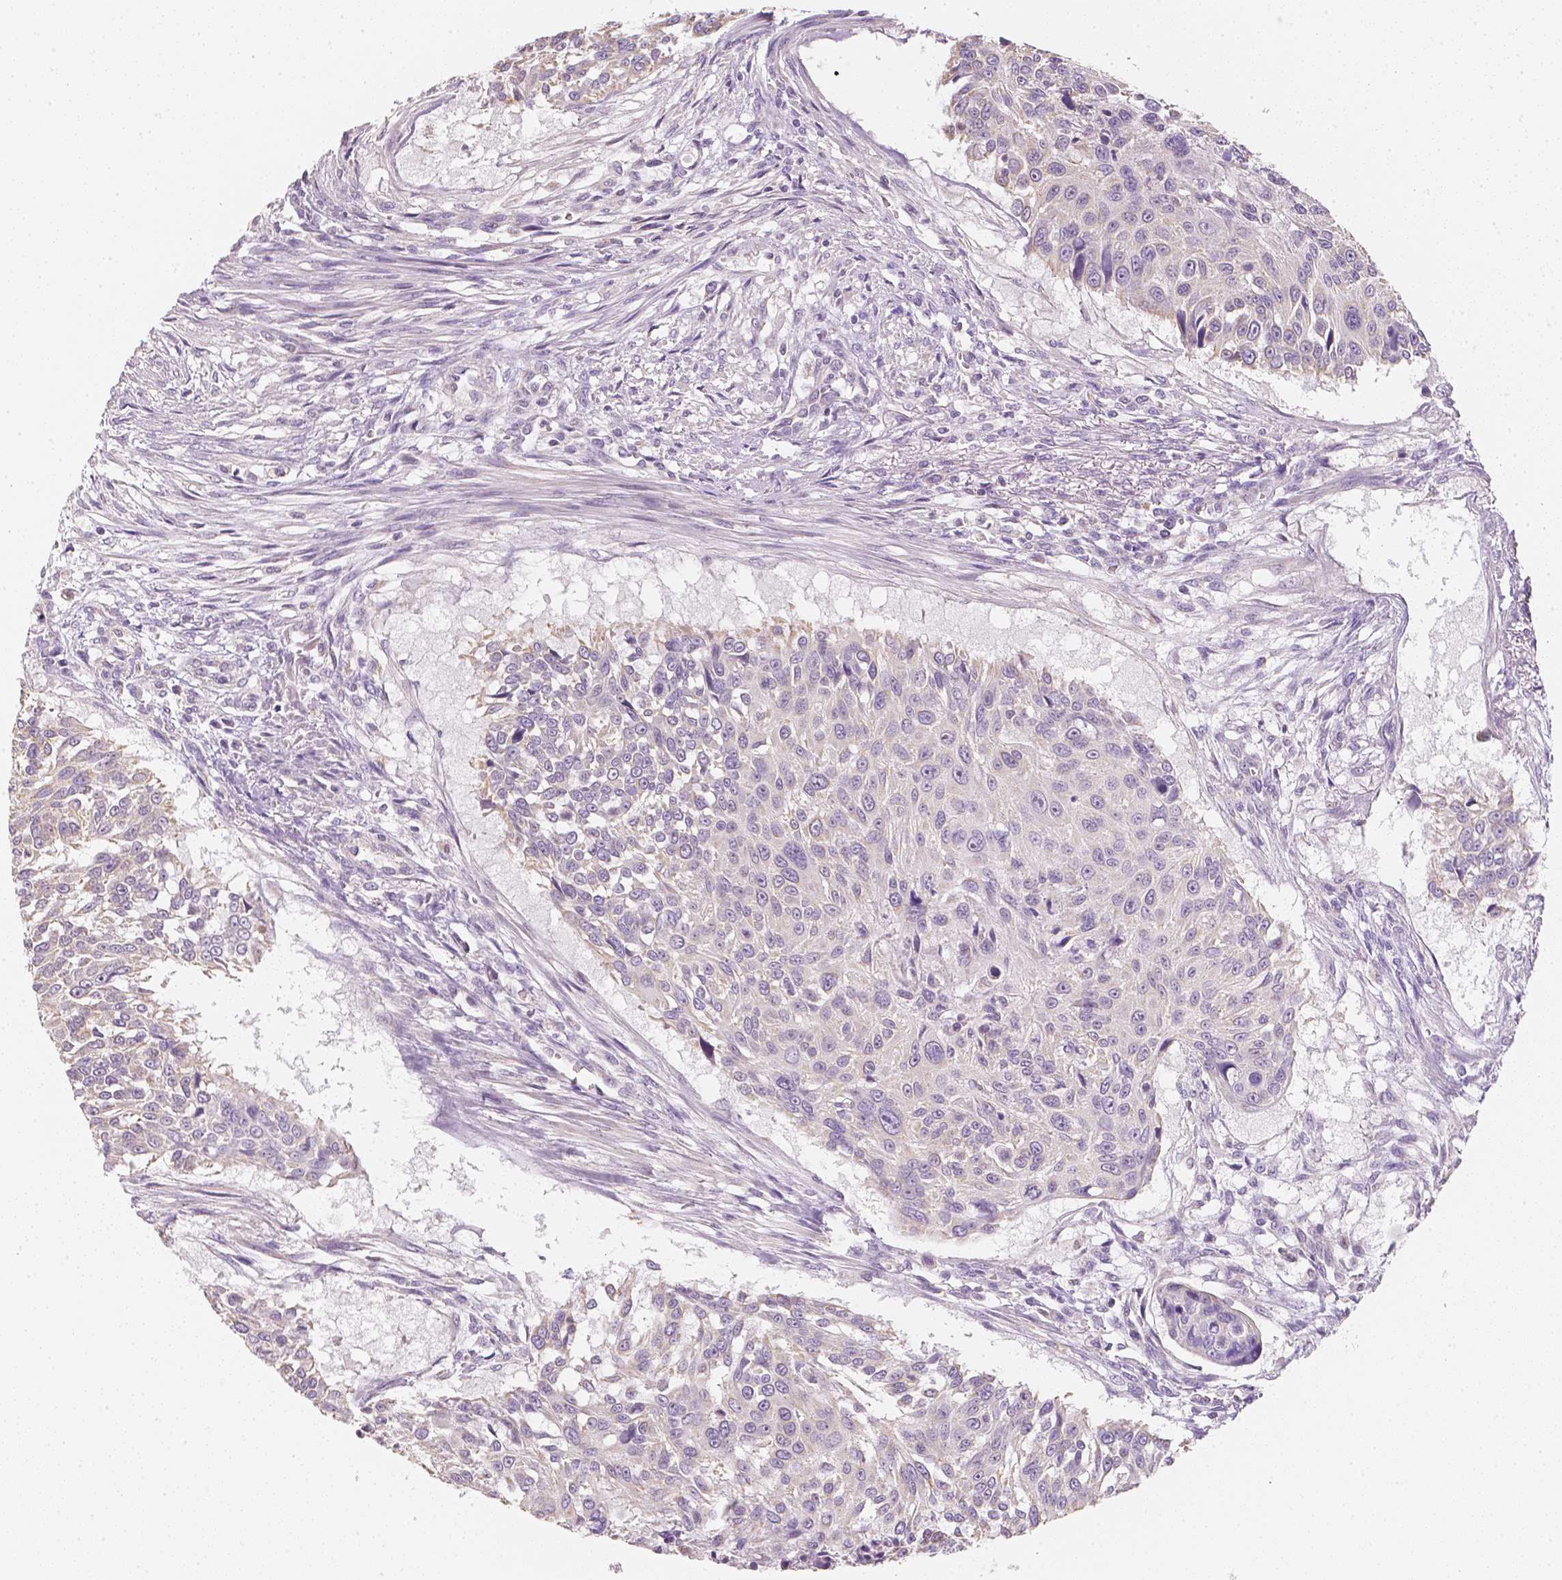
{"staining": {"intensity": "negative", "quantity": "none", "location": "none"}, "tissue": "urothelial cancer", "cell_type": "Tumor cells", "image_type": "cancer", "snomed": [{"axis": "morphology", "description": "Urothelial carcinoma, NOS"}, {"axis": "topography", "description": "Urinary bladder"}], "caption": "This is an immunohistochemistry image of human urothelial cancer. There is no staining in tumor cells.", "gene": "NVL", "patient": {"sex": "male", "age": 55}}